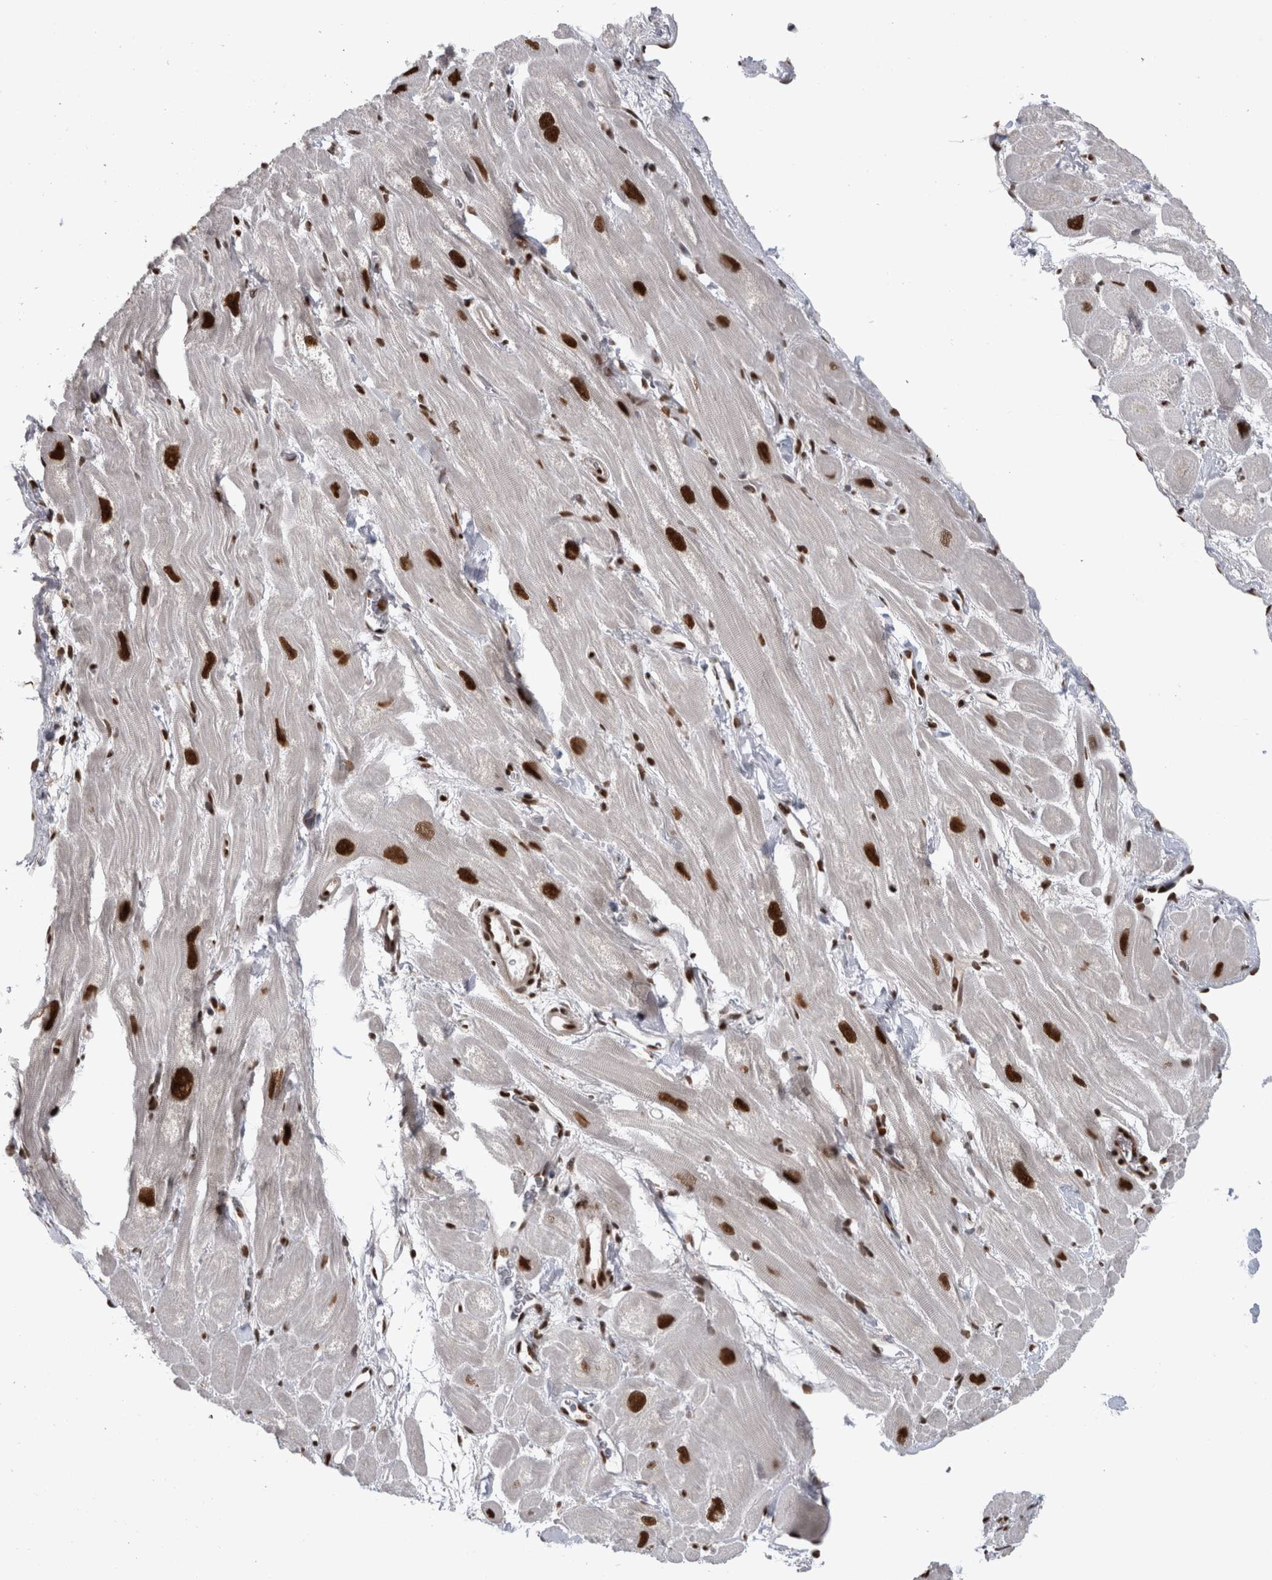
{"staining": {"intensity": "strong", "quantity": ">75%", "location": "nuclear"}, "tissue": "heart muscle", "cell_type": "Cardiomyocytes", "image_type": "normal", "snomed": [{"axis": "morphology", "description": "Normal tissue, NOS"}, {"axis": "topography", "description": "Heart"}], "caption": "About >75% of cardiomyocytes in unremarkable human heart muscle reveal strong nuclear protein expression as visualized by brown immunohistochemical staining.", "gene": "ZSCAN2", "patient": {"sex": "male", "age": 49}}